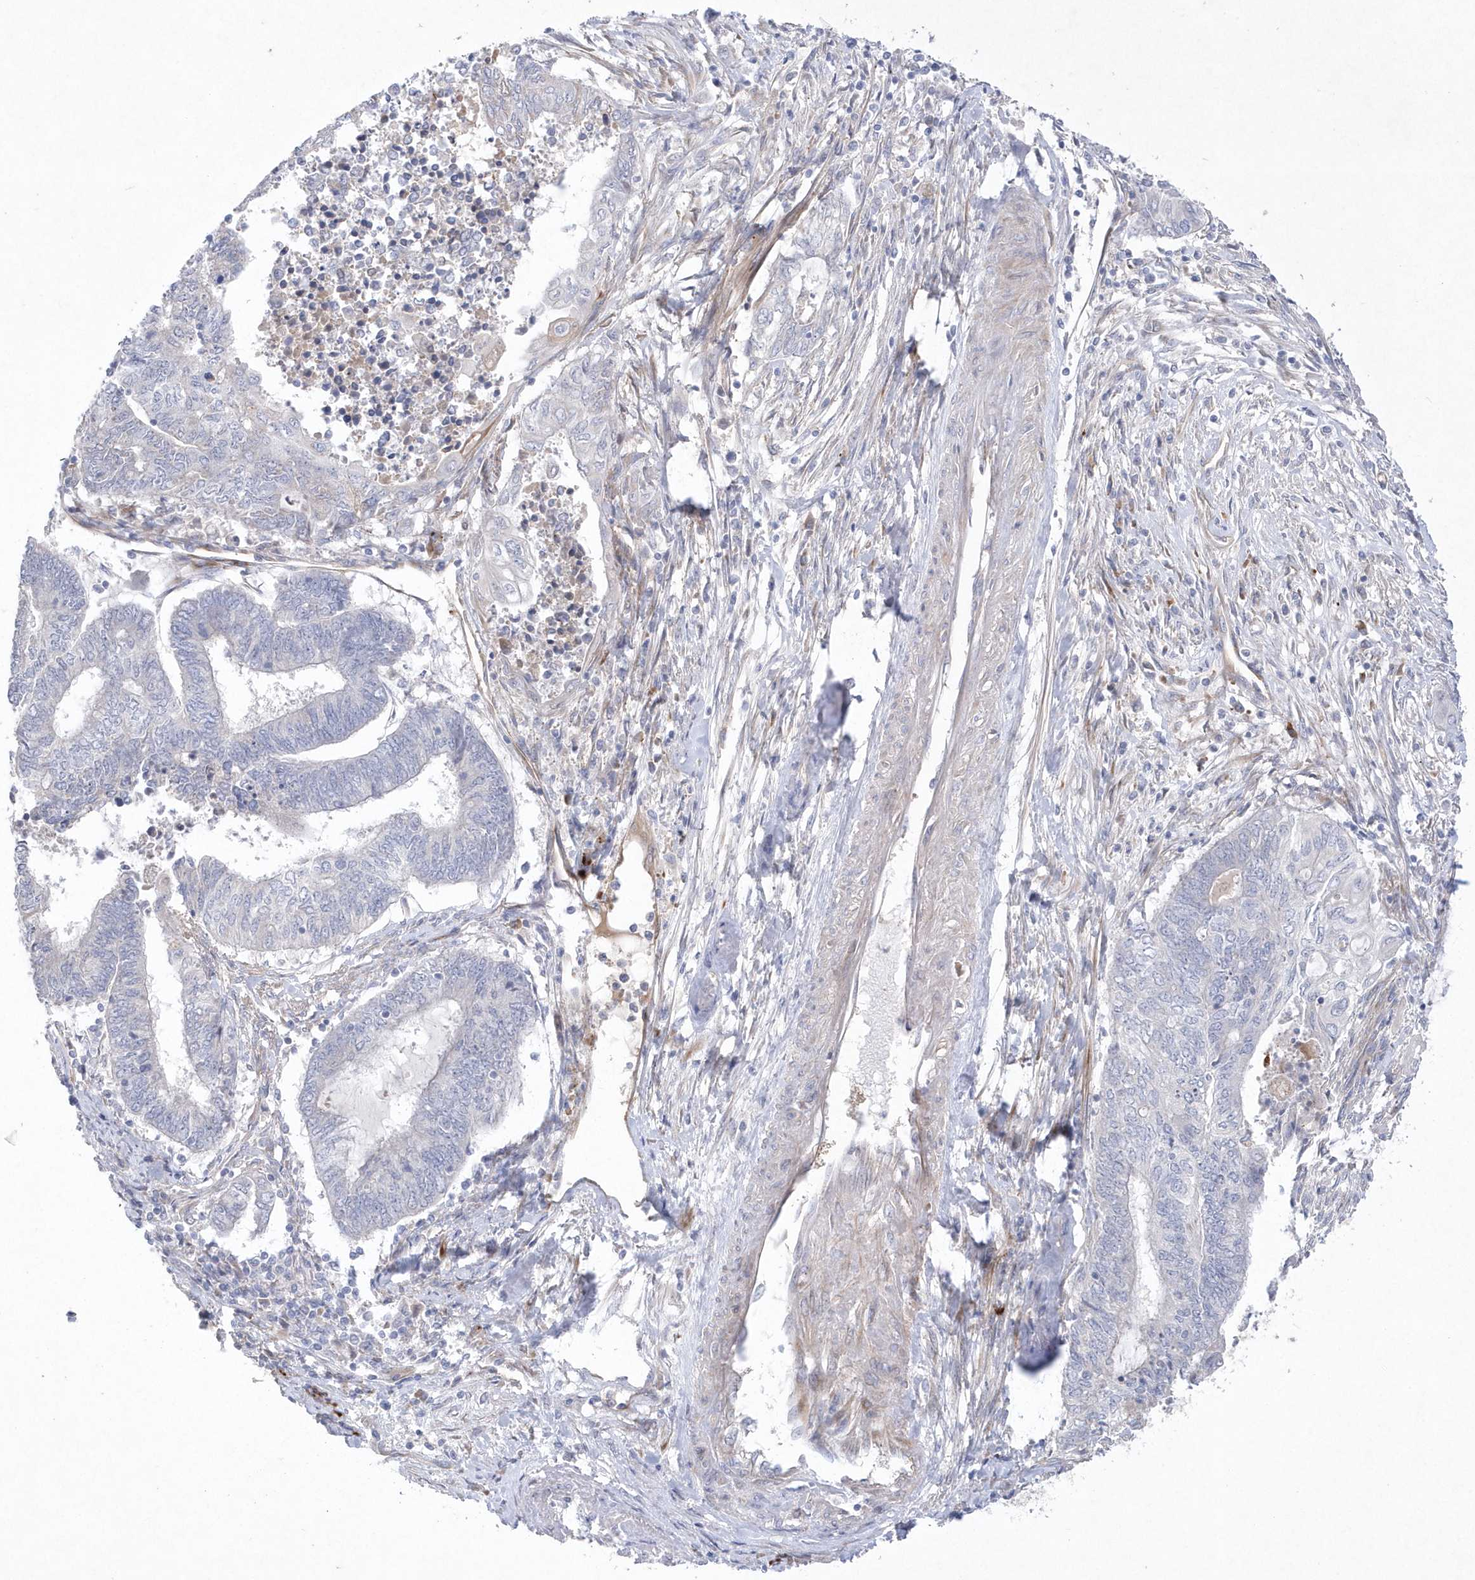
{"staining": {"intensity": "negative", "quantity": "none", "location": "none"}, "tissue": "endometrial cancer", "cell_type": "Tumor cells", "image_type": "cancer", "snomed": [{"axis": "morphology", "description": "Adenocarcinoma, NOS"}, {"axis": "topography", "description": "Uterus"}, {"axis": "topography", "description": "Endometrium"}], "caption": "Adenocarcinoma (endometrial) stained for a protein using immunohistochemistry (IHC) reveals no expression tumor cells.", "gene": "TMEM132B", "patient": {"sex": "female", "age": 70}}